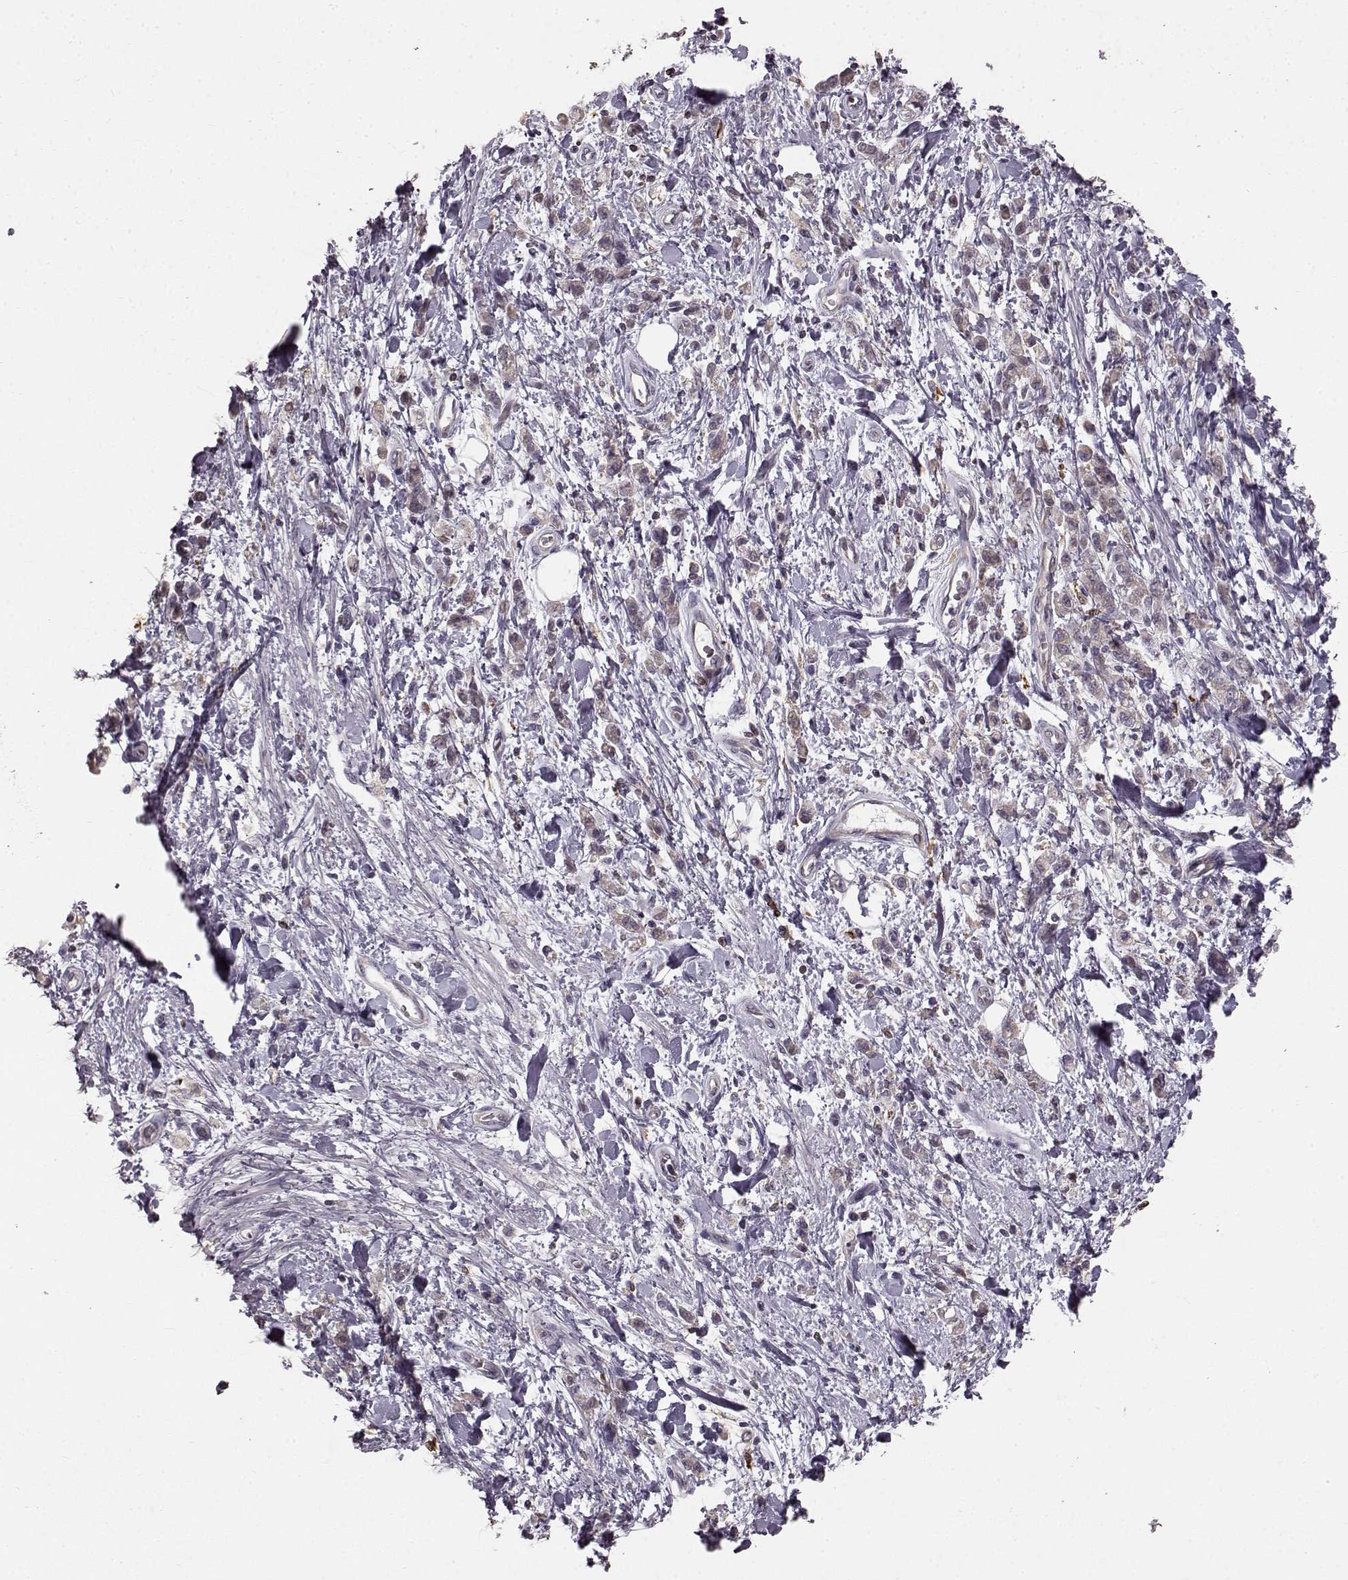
{"staining": {"intensity": "negative", "quantity": "none", "location": "none"}, "tissue": "stomach cancer", "cell_type": "Tumor cells", "image_type": "cancer", "snomed": [{"axis": "morphology", "description": "Adenocarcinoma, NOS"}, {"axis": "topography", "description": "Stomach"}], "caption": "IHC of human stomach cancer reveals no expression in tumor cells.", "gene": "SPAG17", "patient": {"sex": "male", "age": 77}}